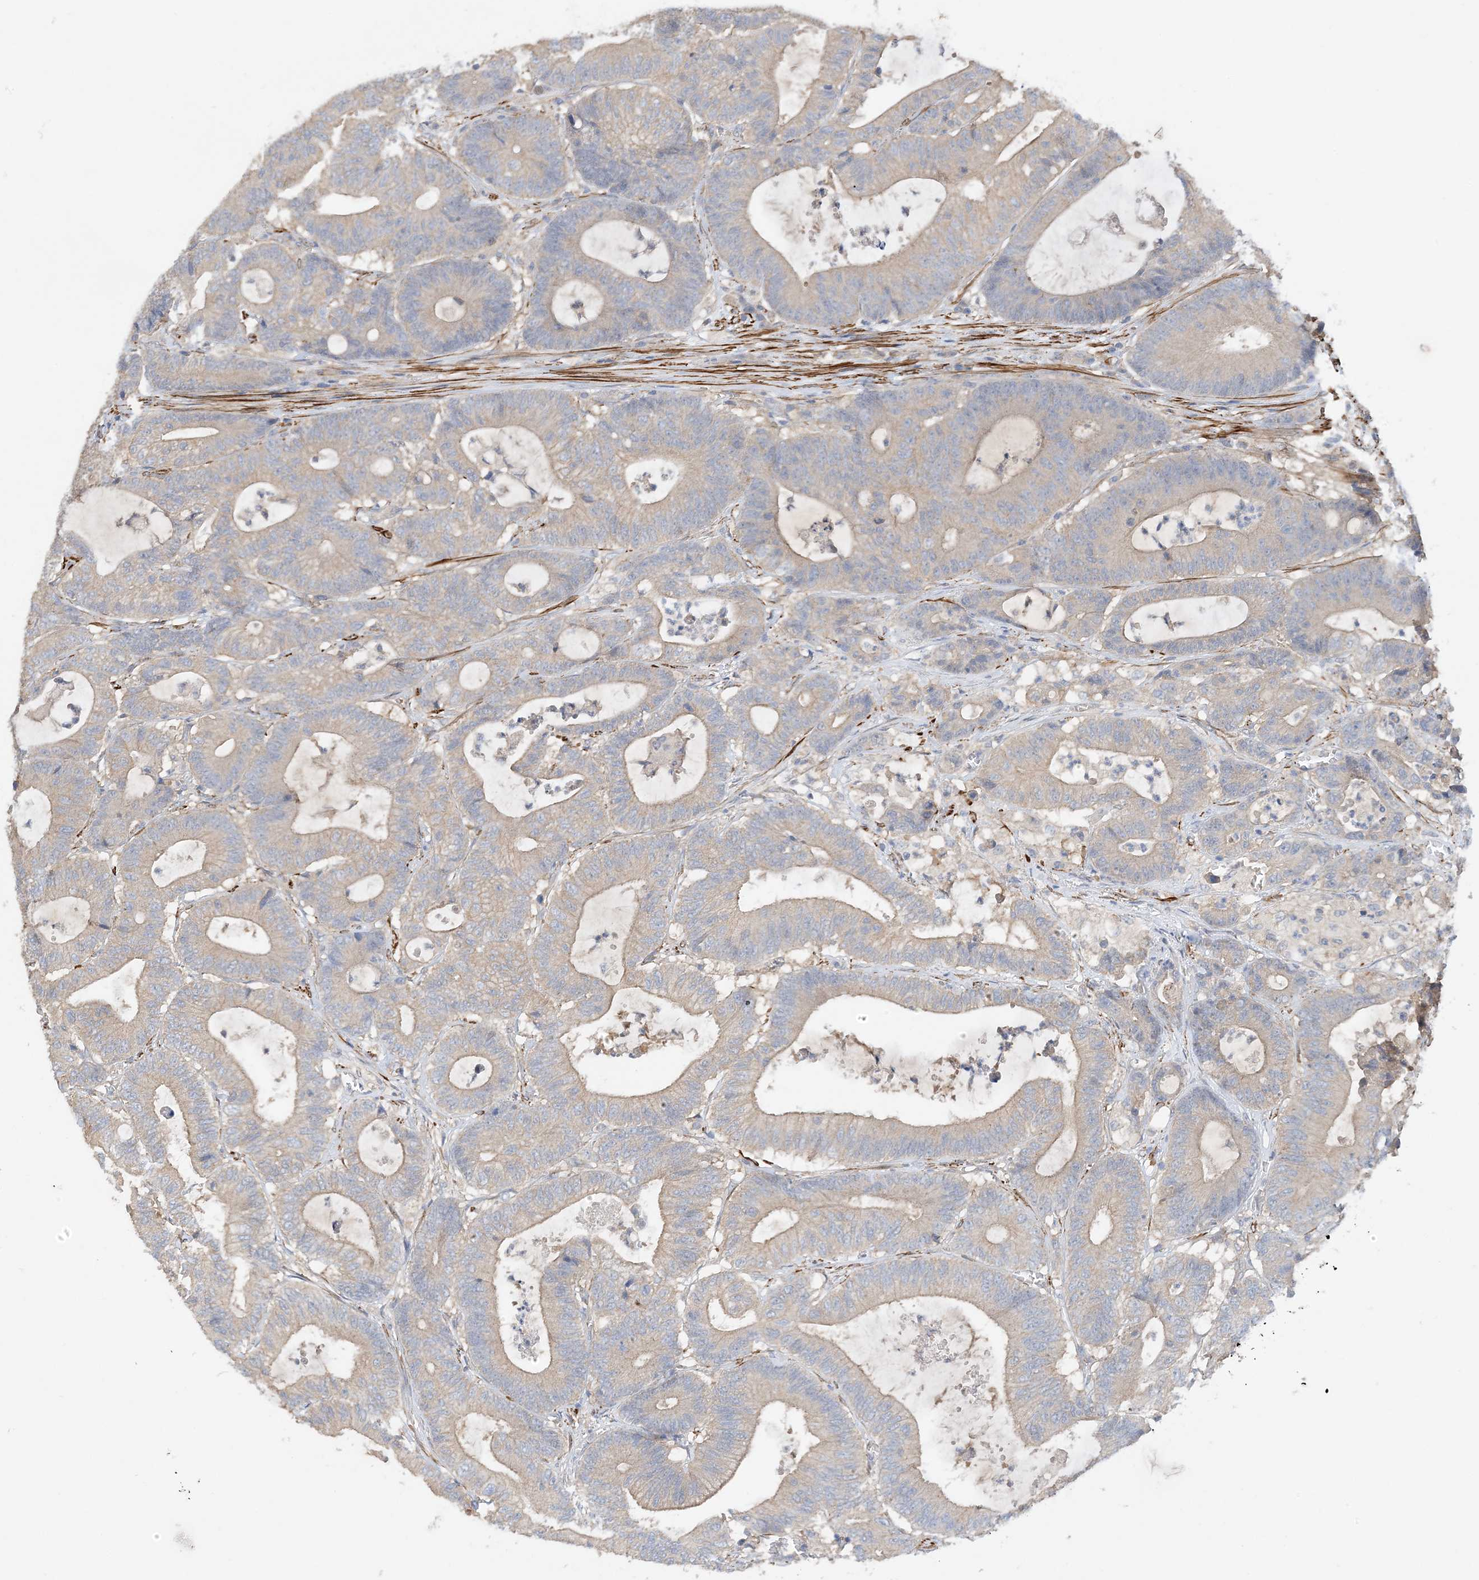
{"staining": {"intensity": "weak", "quantity": "25%-75%", "location": "cytoplasmic/membranous"}, "tissue": "colorectal cancer", "cell_type": "Tumor cells", "image_type": "cancer", "snomed": [{"axis": "morphology", "description": "Adenocarcinoma, NOS"}, {"axis": "topography", "description": "Colon"}], "caption": "Protein staining by immunohistochemistry (IHC) reveals weak cytoplasmic/membranous staining in about 25%-75% of tumor cells in colorectal cancer (adenocarcinoma).", "gene": "KIFBP", "patient": {"sex": "female", "age": 84}}